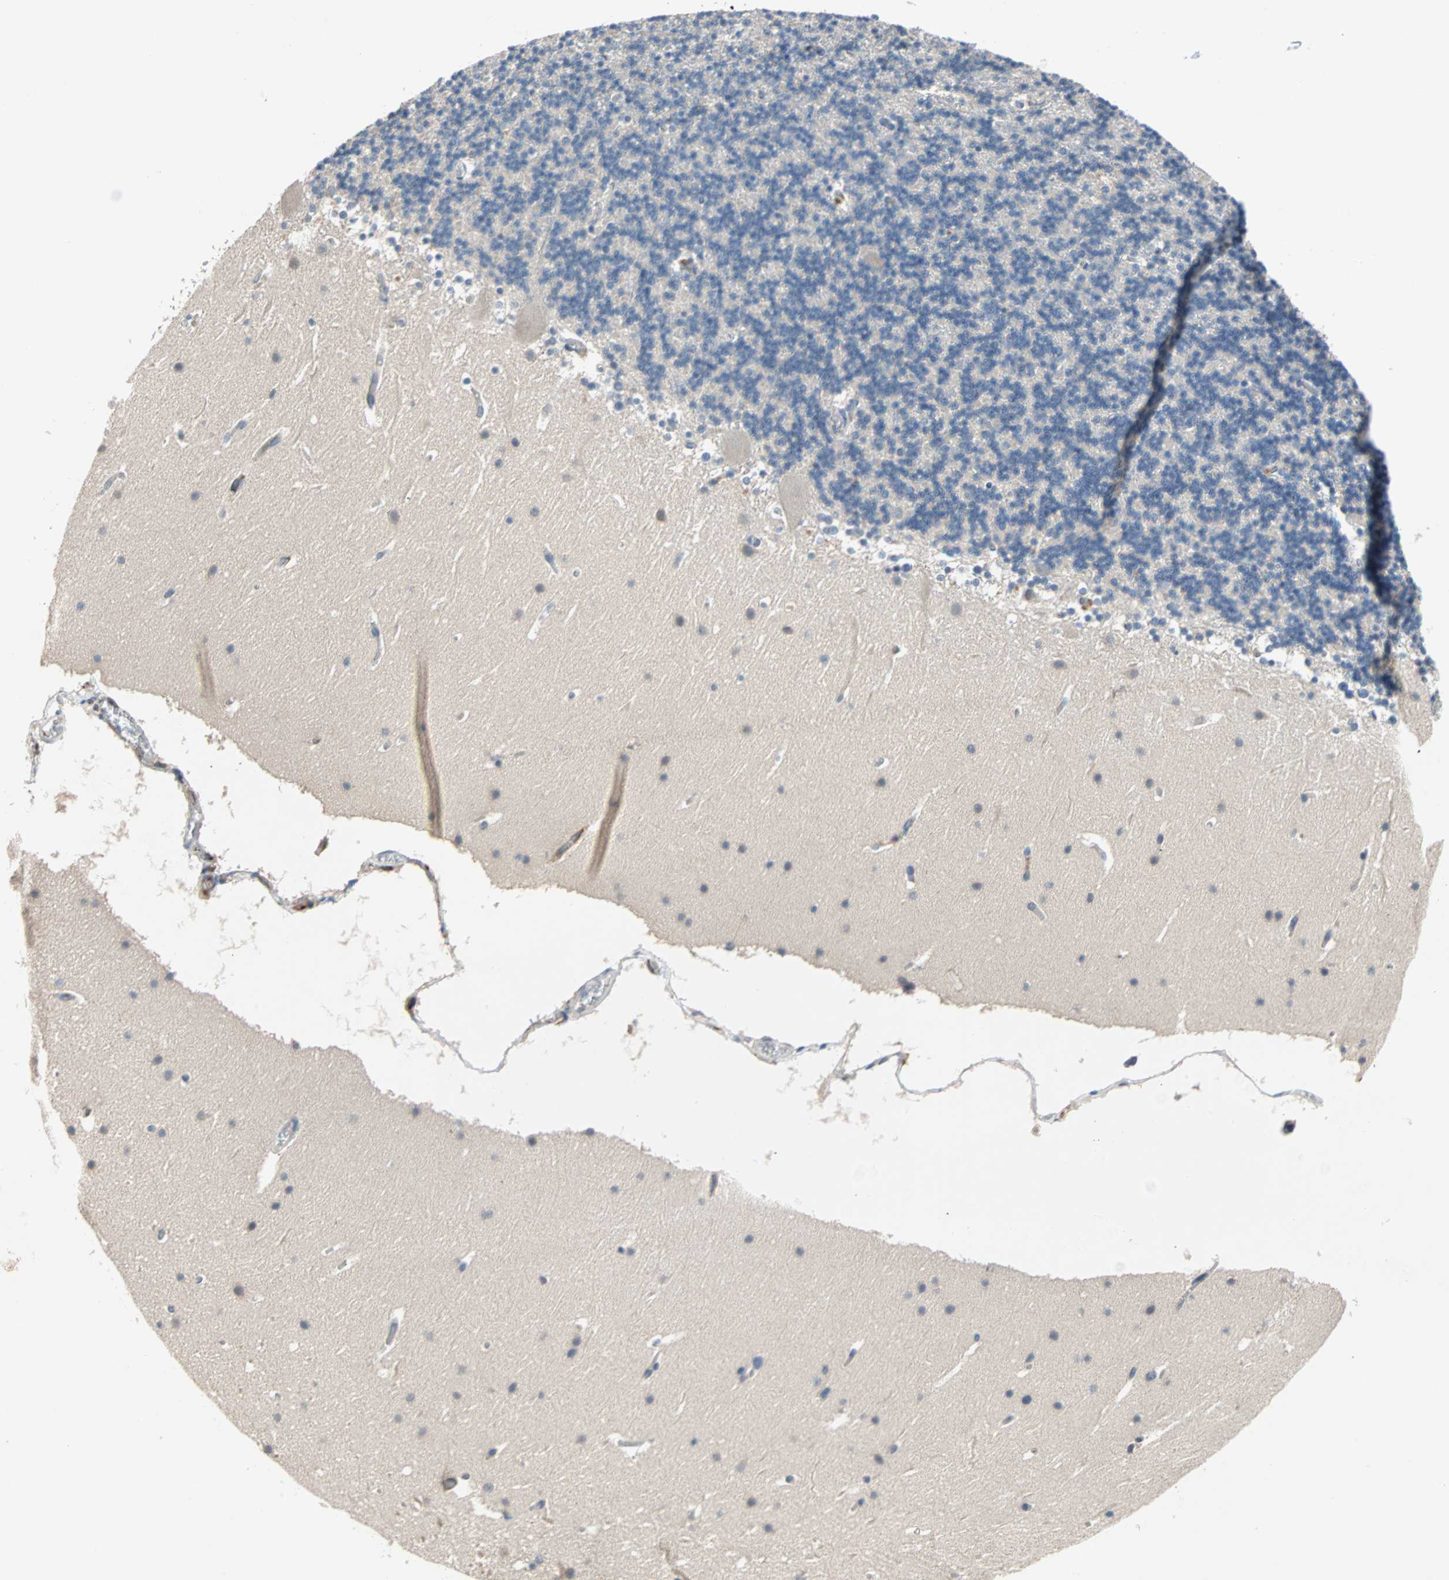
{"staining": {"intensity": "negative", "quantity": "none", "location": "none"}, "tissue": "cerebellum", "cell_type": "Cells in granular layer", "image_type": "normal", "snomed": [{"axis": "morphology", "description": "Normal tissue, NOS"}, {"axis": "topography", "description": "Cerebellum"}], "caption": "Cells in granular layer show no significant protein expression in benign cerebellum. (Brightfield microscopy of DAB IHC at high magnification).", "gene": "MAP4K1", "patient": {"sex": "male", "age": 45}}